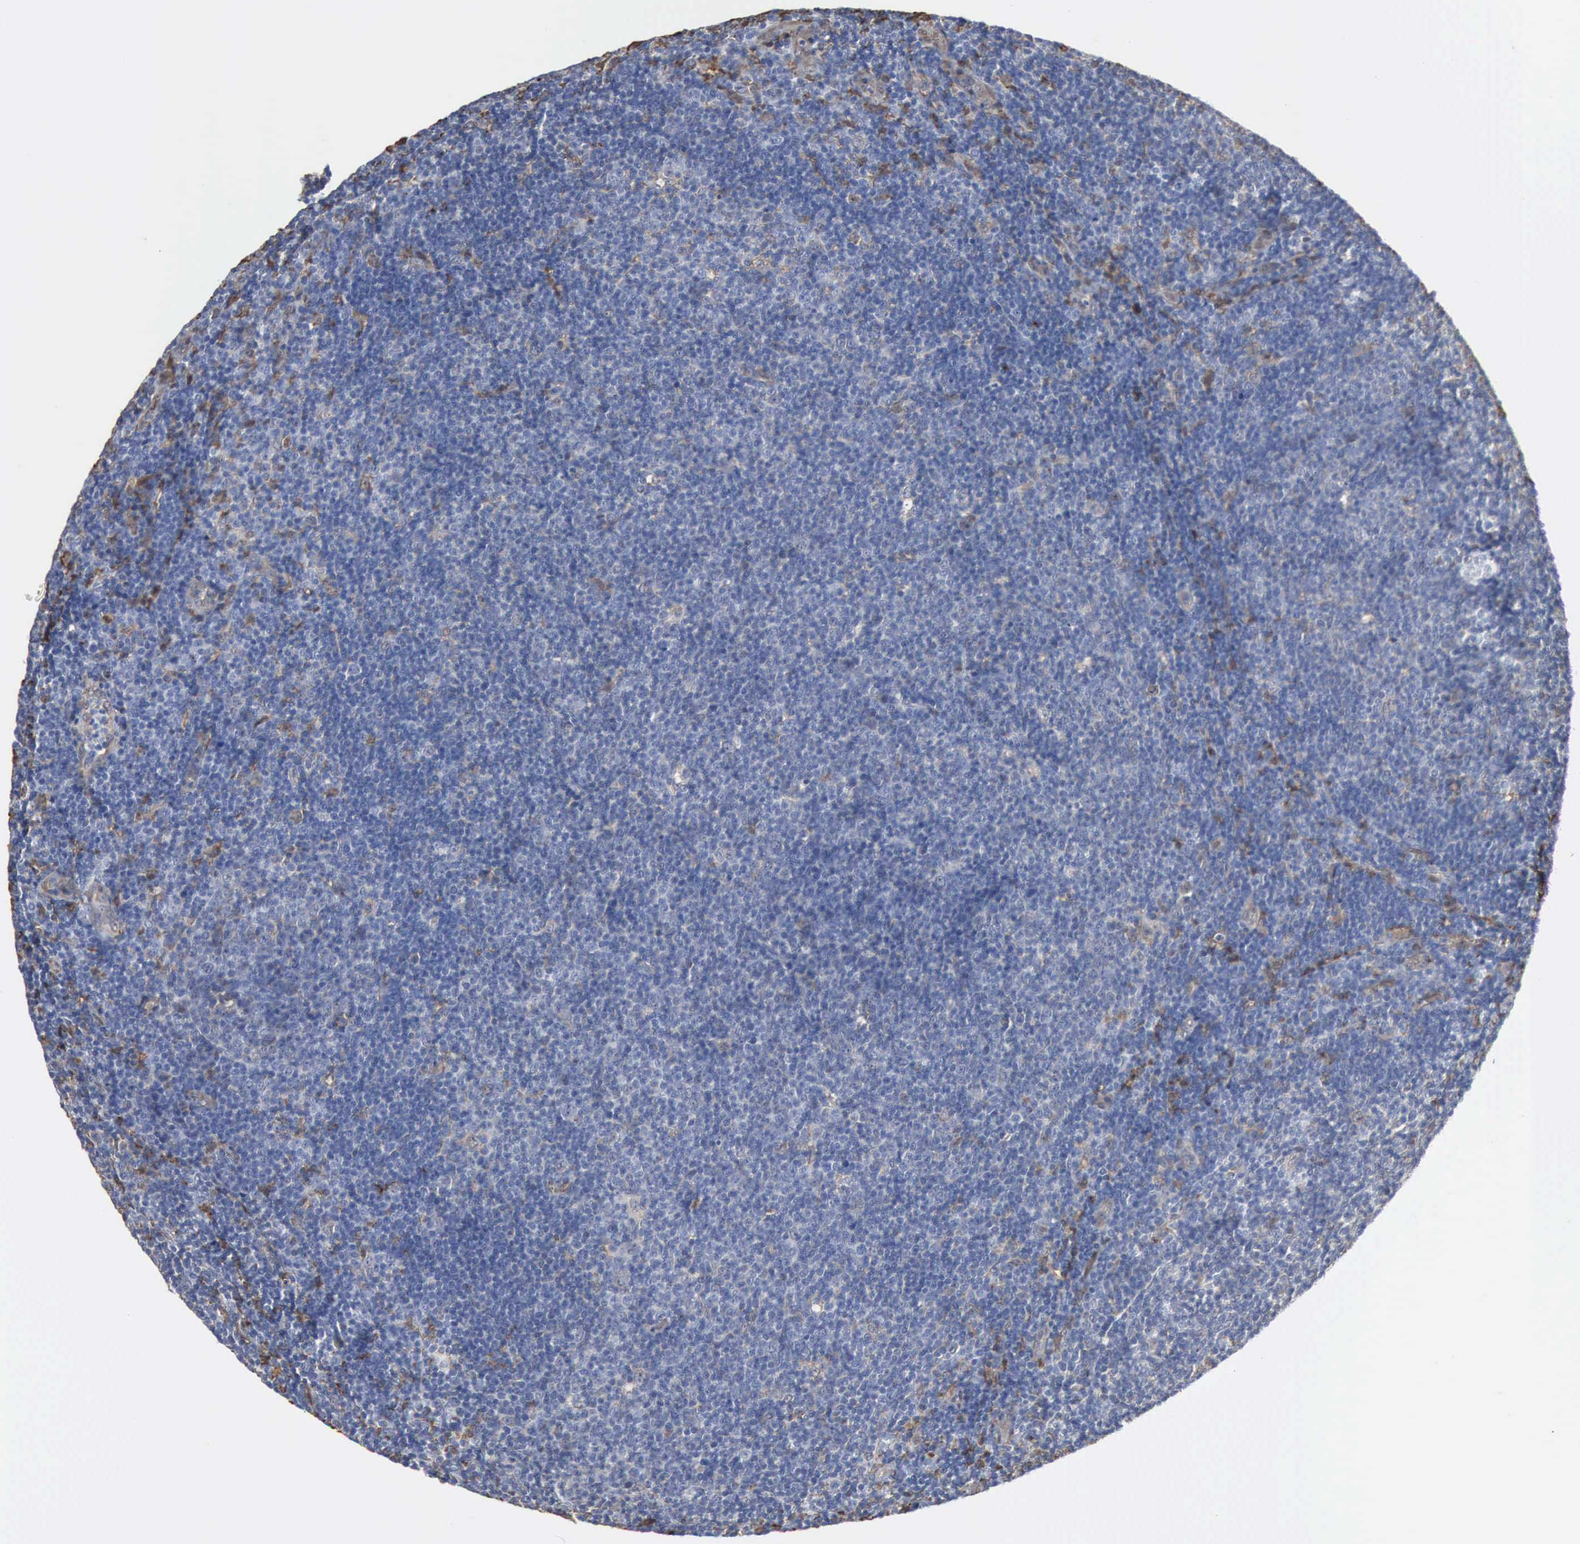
{"staining": {"intensity": "negative", "quantity": "none", "location": "none"}, "tissue": "lymphoma", "cell_type": "Tumor cells", "image_type": "cancer", "snomed": [{"axis": "morphology", "description": "Malignant lymphoma, non-Hodgkin's type, Low grade"}, {"axis": "topography", "description": "Lymph node"}], "caption": "Immunohistochemistry (IHC) micrograph of low-grade malignant lymphoma, non-Hodgkin's type stained for a protein (brown), which exhibits no expression in tumor cells. (DAB immunohistochemistry with hematoxylin counter stain).", "gene": "FSCN1", "patient": {"sex": "male", "age": 49}}